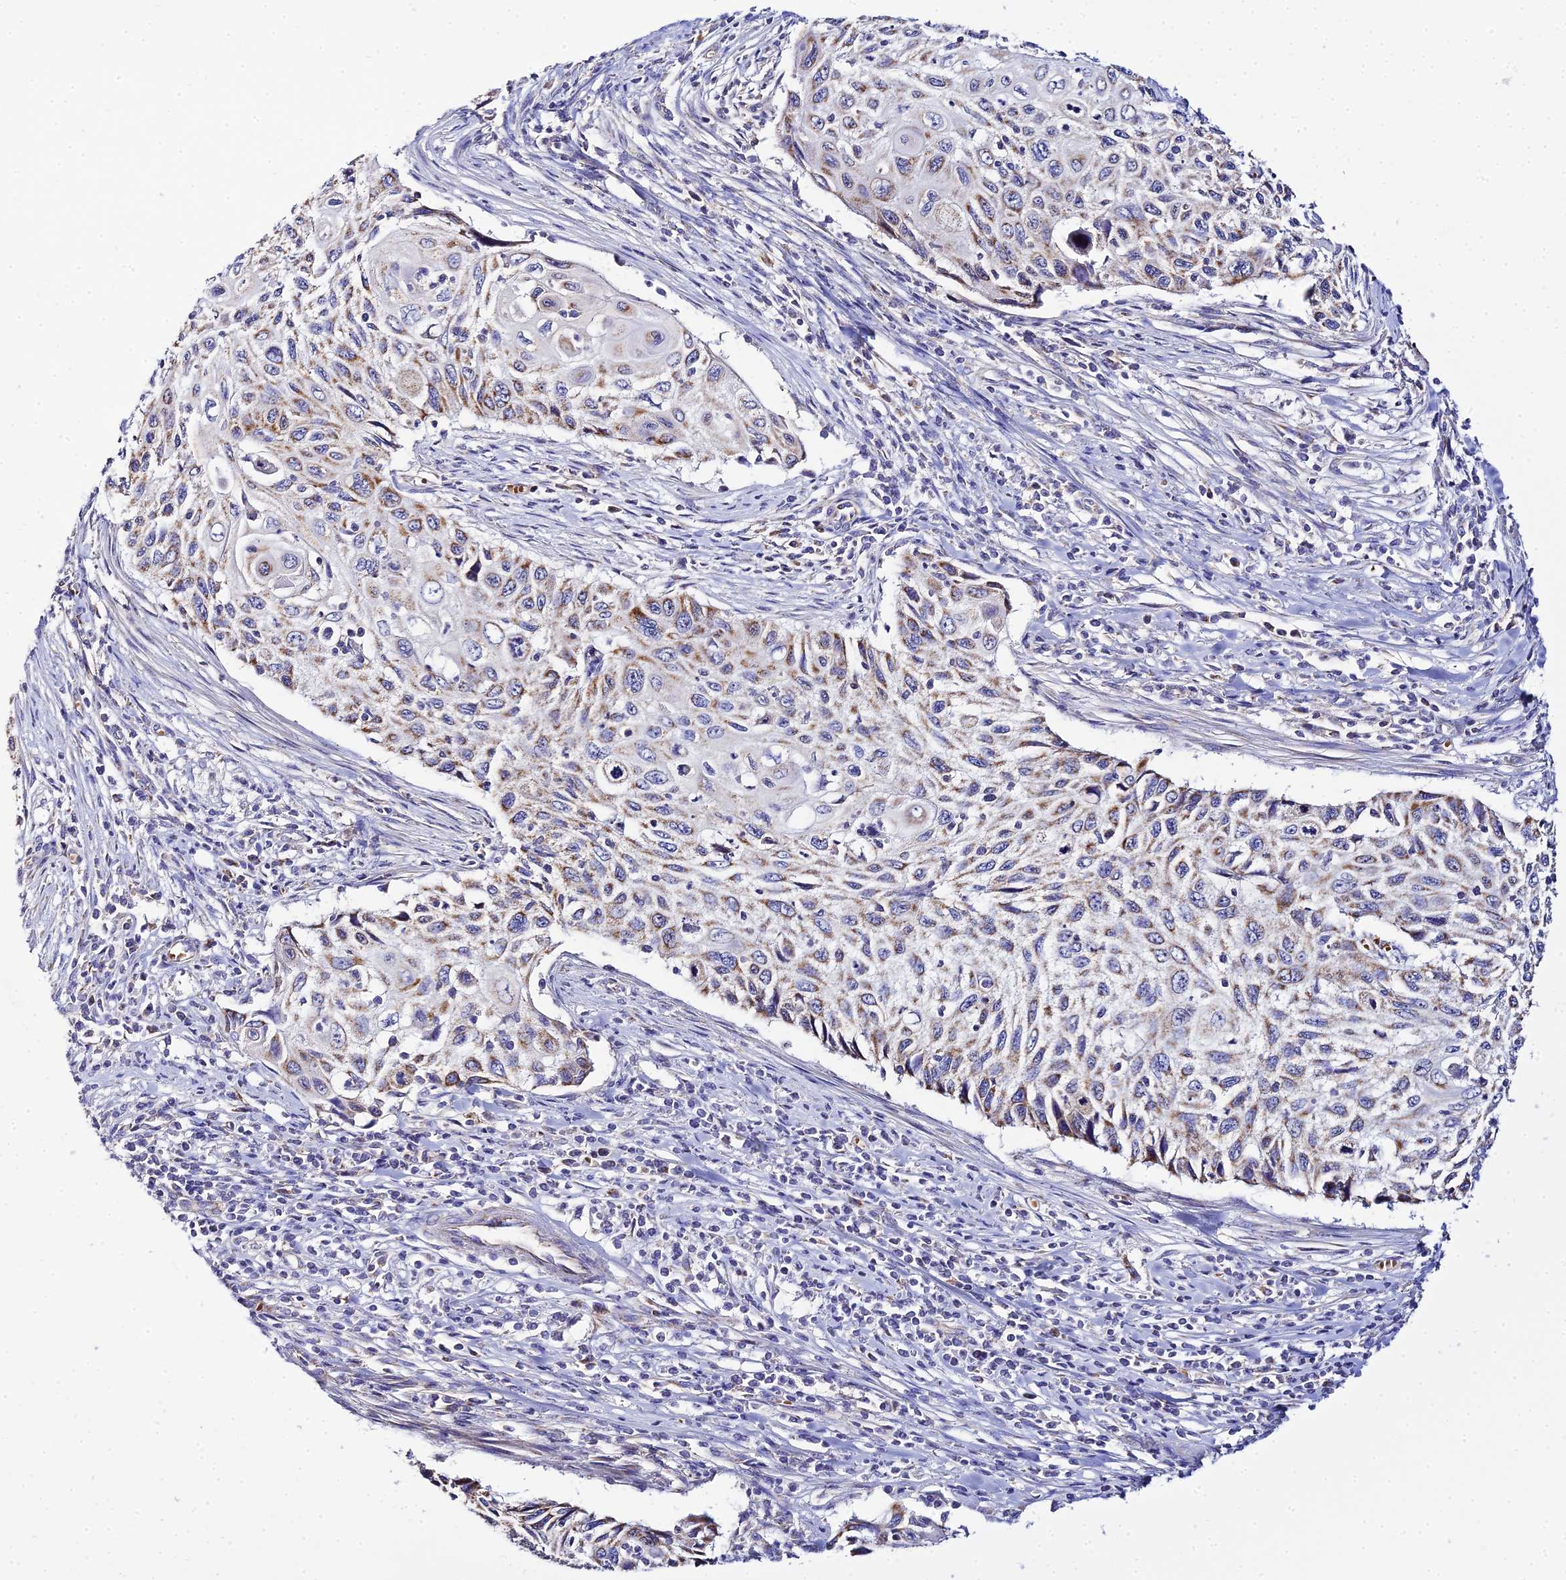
{"staining": {"intensity": "moderate", "quantity": "25%-75%", "location": "cytoplasmic/membranous"}, "tissue": "cervical cancer", "cell_type": "Tumor cells", "image_type": "cancer", "snomed": [{"axis": "morphology", "description": "Squamous cell carcinoma, NOS"}, {"axis": "topography", "description": "Cervix"}], "caption": "High-power microscopy captured an IHC photomicrograph of squamous cell carcinoma (cervical), revealing moderate cytoplasmic/membranous staining in about 25%-75% of tumor cells. Immunohistochemistry stains the protein of interest in brown and the nuclei are stained blue.", "gene": "TYW5", "patient": {"sex": "female", "age": 70}}